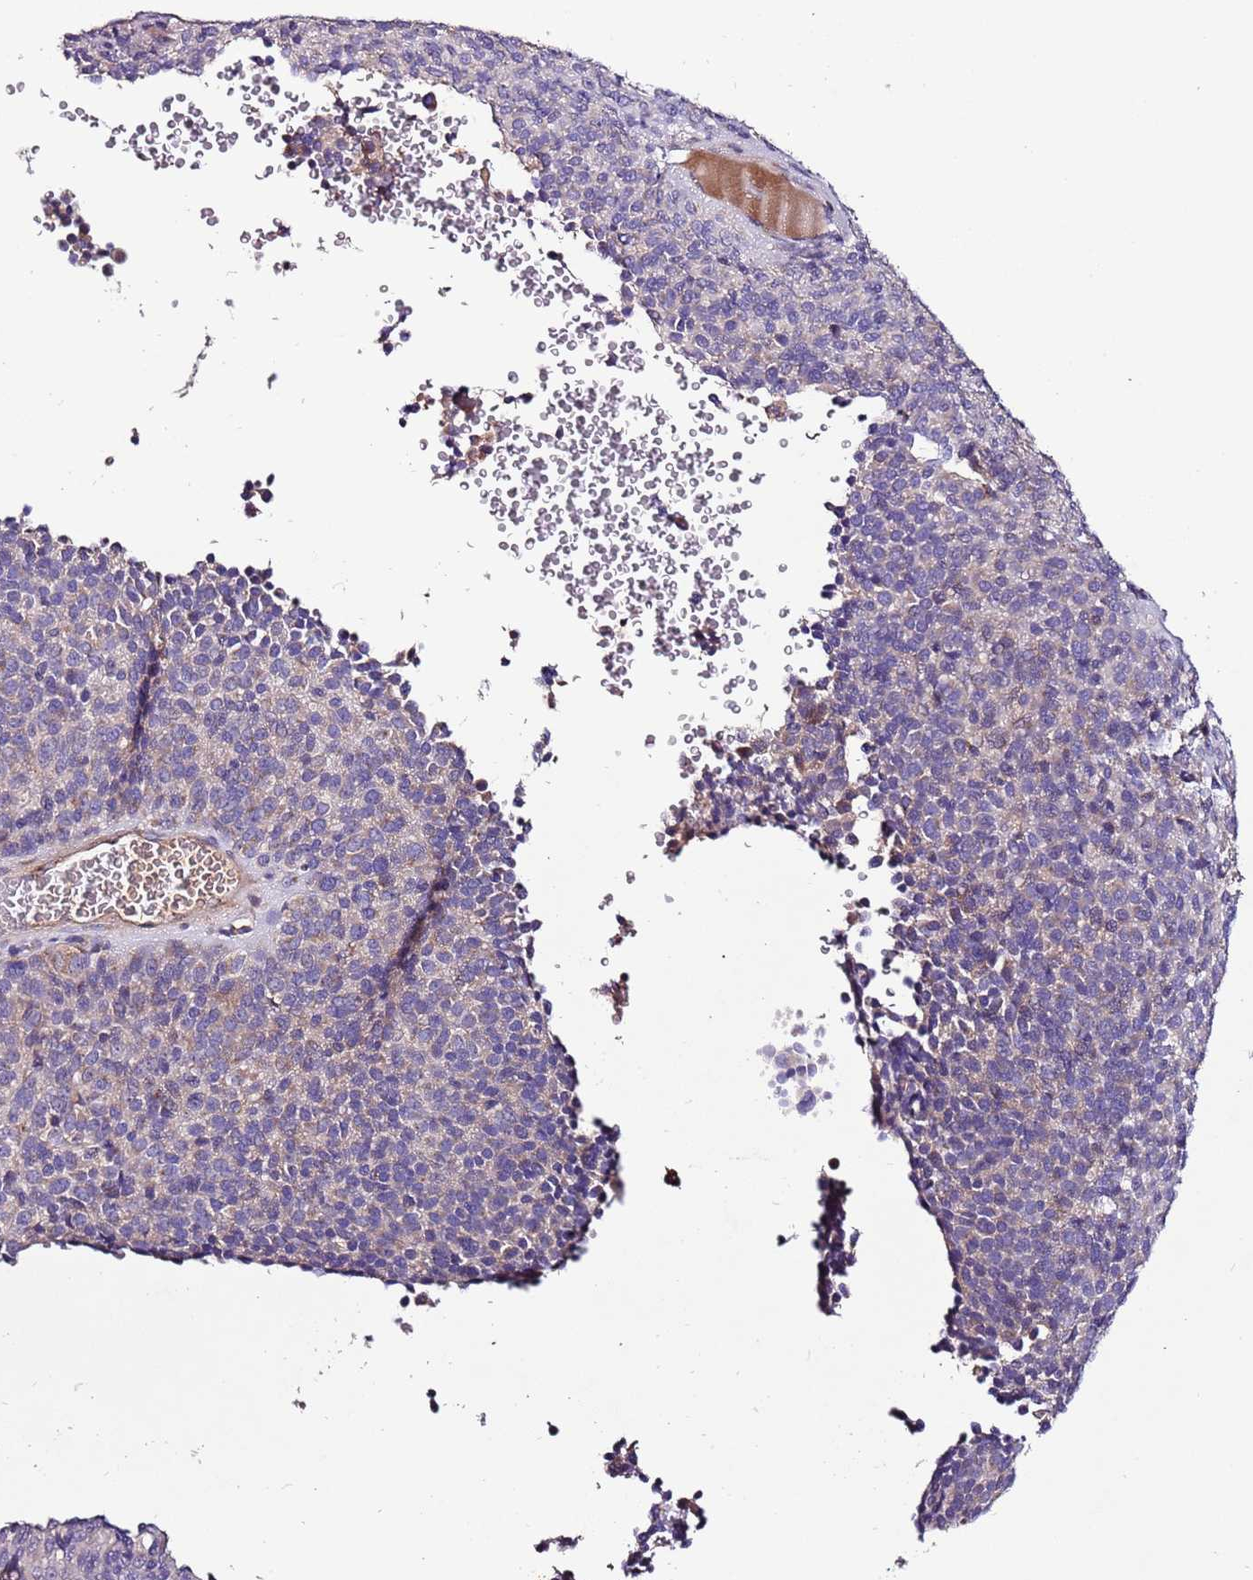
{"staining": {"intensity": "negative", "quantity": "none", "location": "none"}, "tissue": "melanoma", "cell_type": "Tumor cells", "image_type": "cancer", "snomed": [{"axis": "morphology", "description": "Malignant melanoma, Metastatic site"}, {"axis": "topography", "description": "Brain"}], "caption": "Immunohistochemical staining of melanoma exhibits no significant expression in tumor cells.", "gene": "FAM20A", "patient": {"sex": "female", "age": 56}}